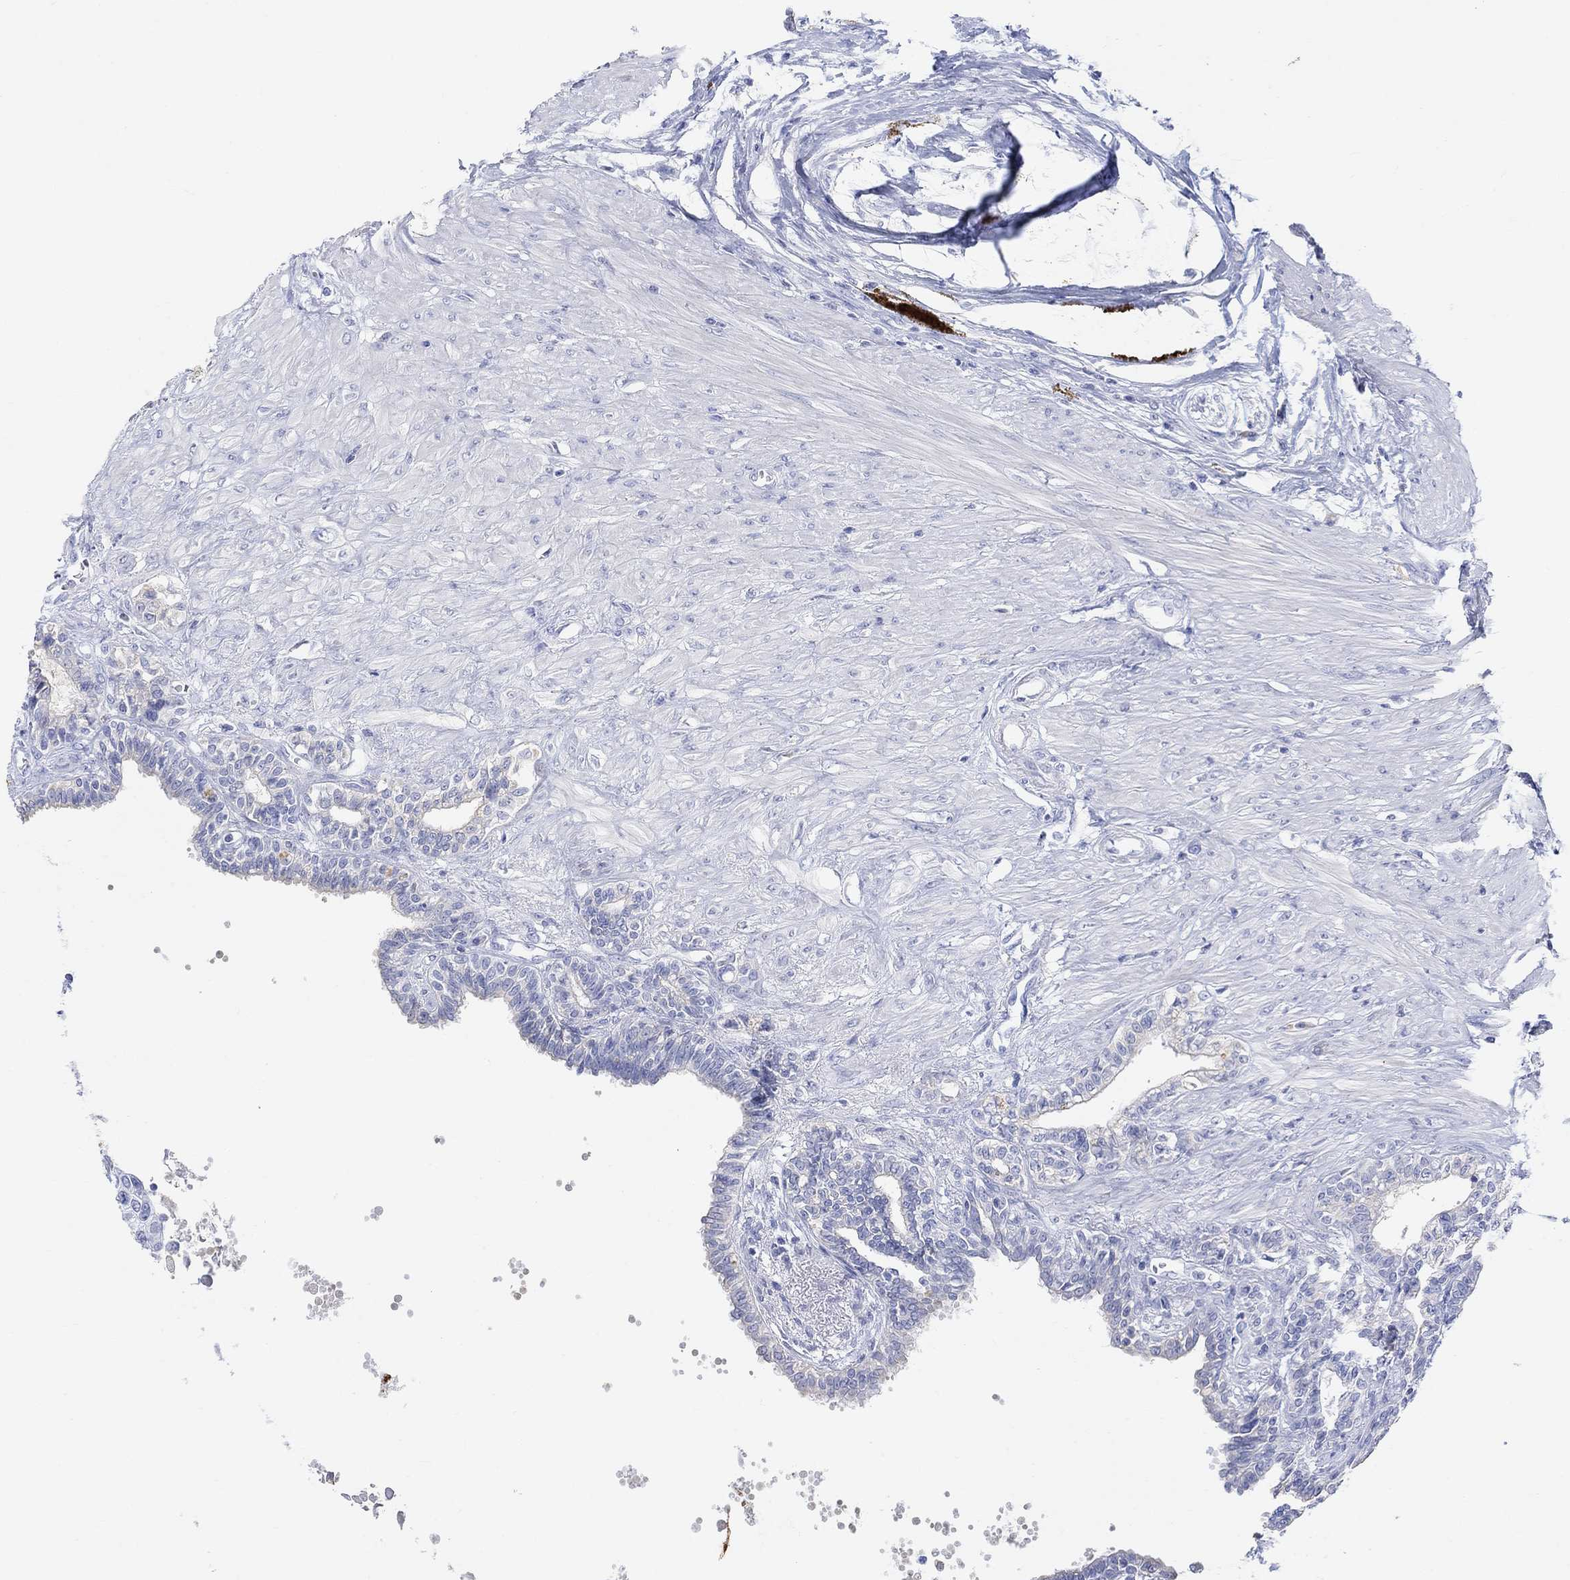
{"staining": {"intensity": "negative", "quantity": "none", "location": "none"}, "tissue": "seminal vesicle", "cell_type": "Glandular cells", "image_type": "normal", "snomed": [{"axis": "morphology", "description": "Normal tissue, NOS"}, {"axis": "morphology", "description": "Urothelial carcinoma, NOS"}, {"axis": "topography", "description": "Urinary bladder"}, {"axis": "topography", "description": "Seminal veicle"}], "caption": "Glandular cells are negative for protein expression in unremarkable human seminal vesicle. (DAB (3,3'-diaminobenzidine) immunohistochemistry (IHC), high magnification).", "gene": "TYR", "patient": {"sex": "male", "age": 76}}